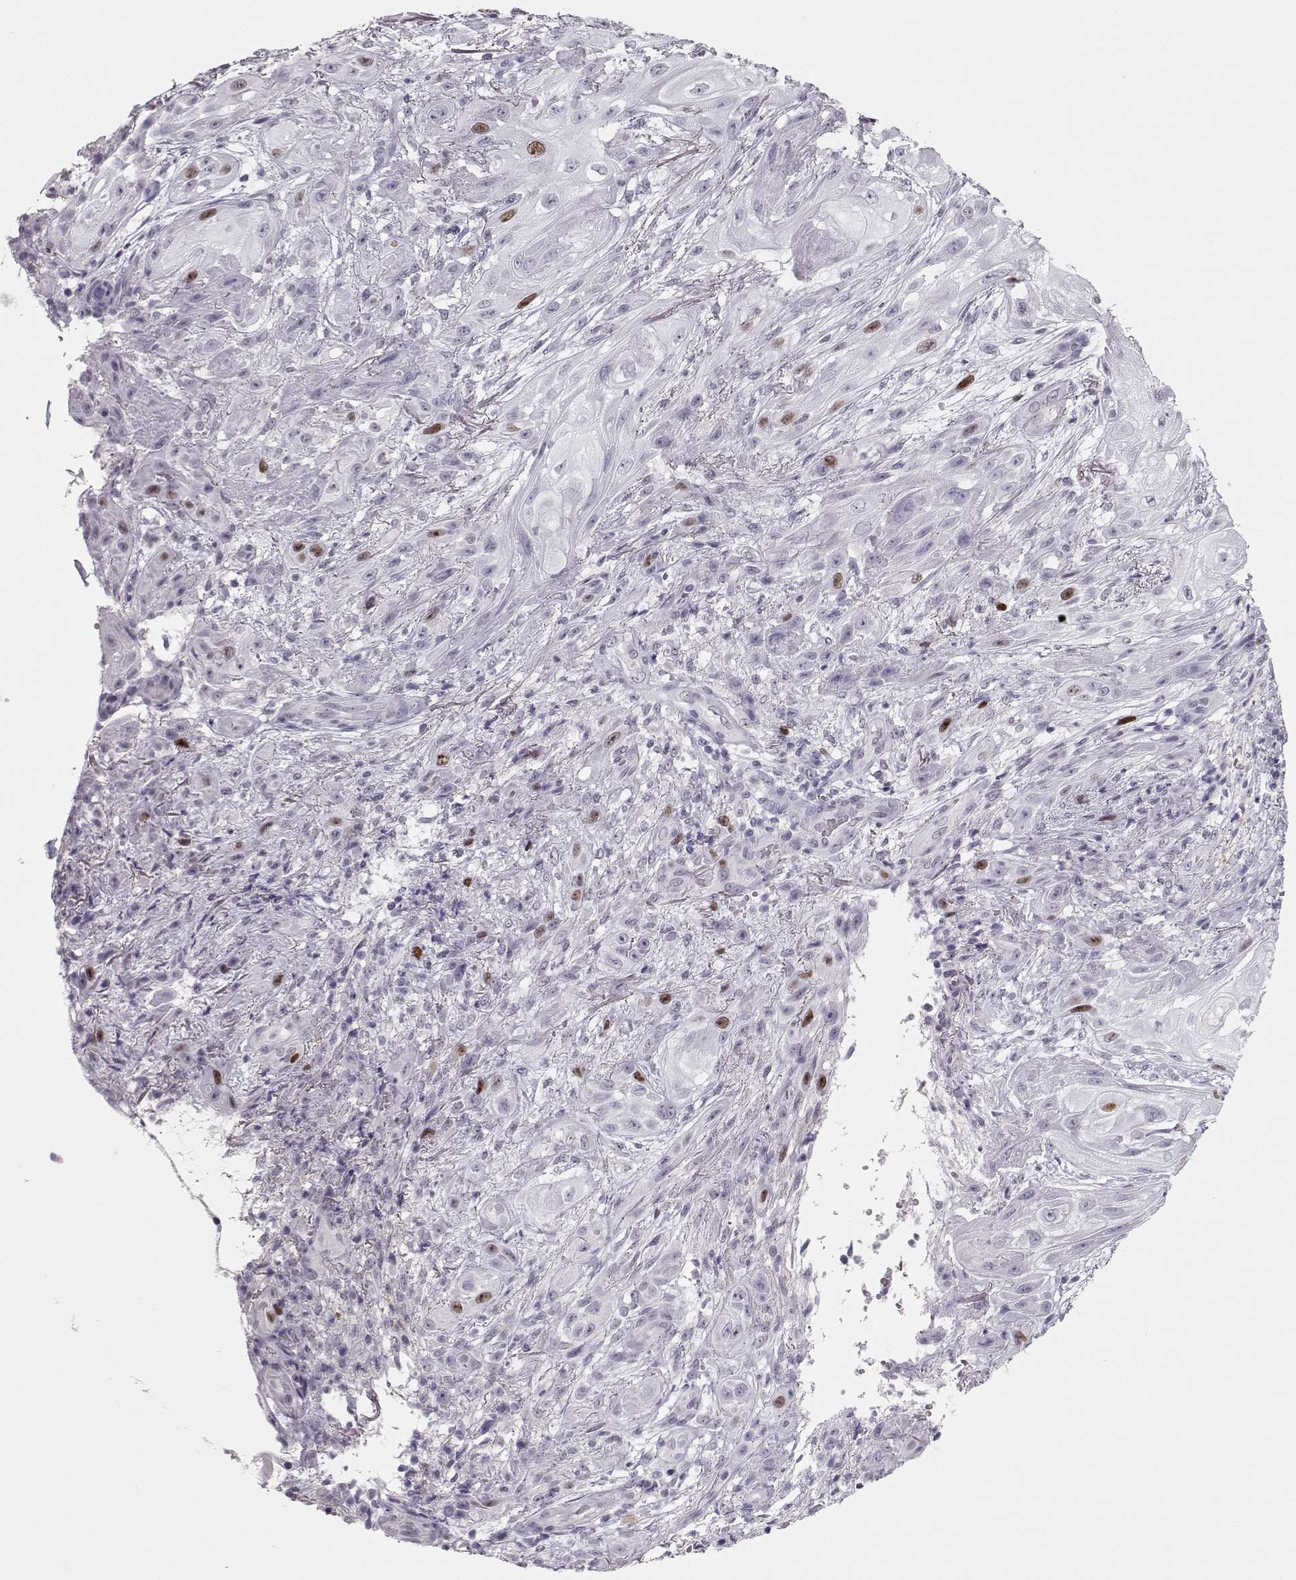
{"staining": {"intensity": "moderate", "quantity": "<25%", "location": "nuclear"}, "tissue": "skin cancer", "cell_type": "Tumor cells", "image_type": "cancer", "snomed": [{"axis": "morphology", "description": "Squamous cell carcinoma, NOS"}, {"axis": "topography", "description": "Skin"}], "caption": "Skin cancer (squamous cell carcinoma) was stained to show a protein in brown. There is low levels of moderate nuclear expression in approximately <25% of tumor cells.", "gene": "SGO1", "patient": {"sex": "male", "age": 62}}